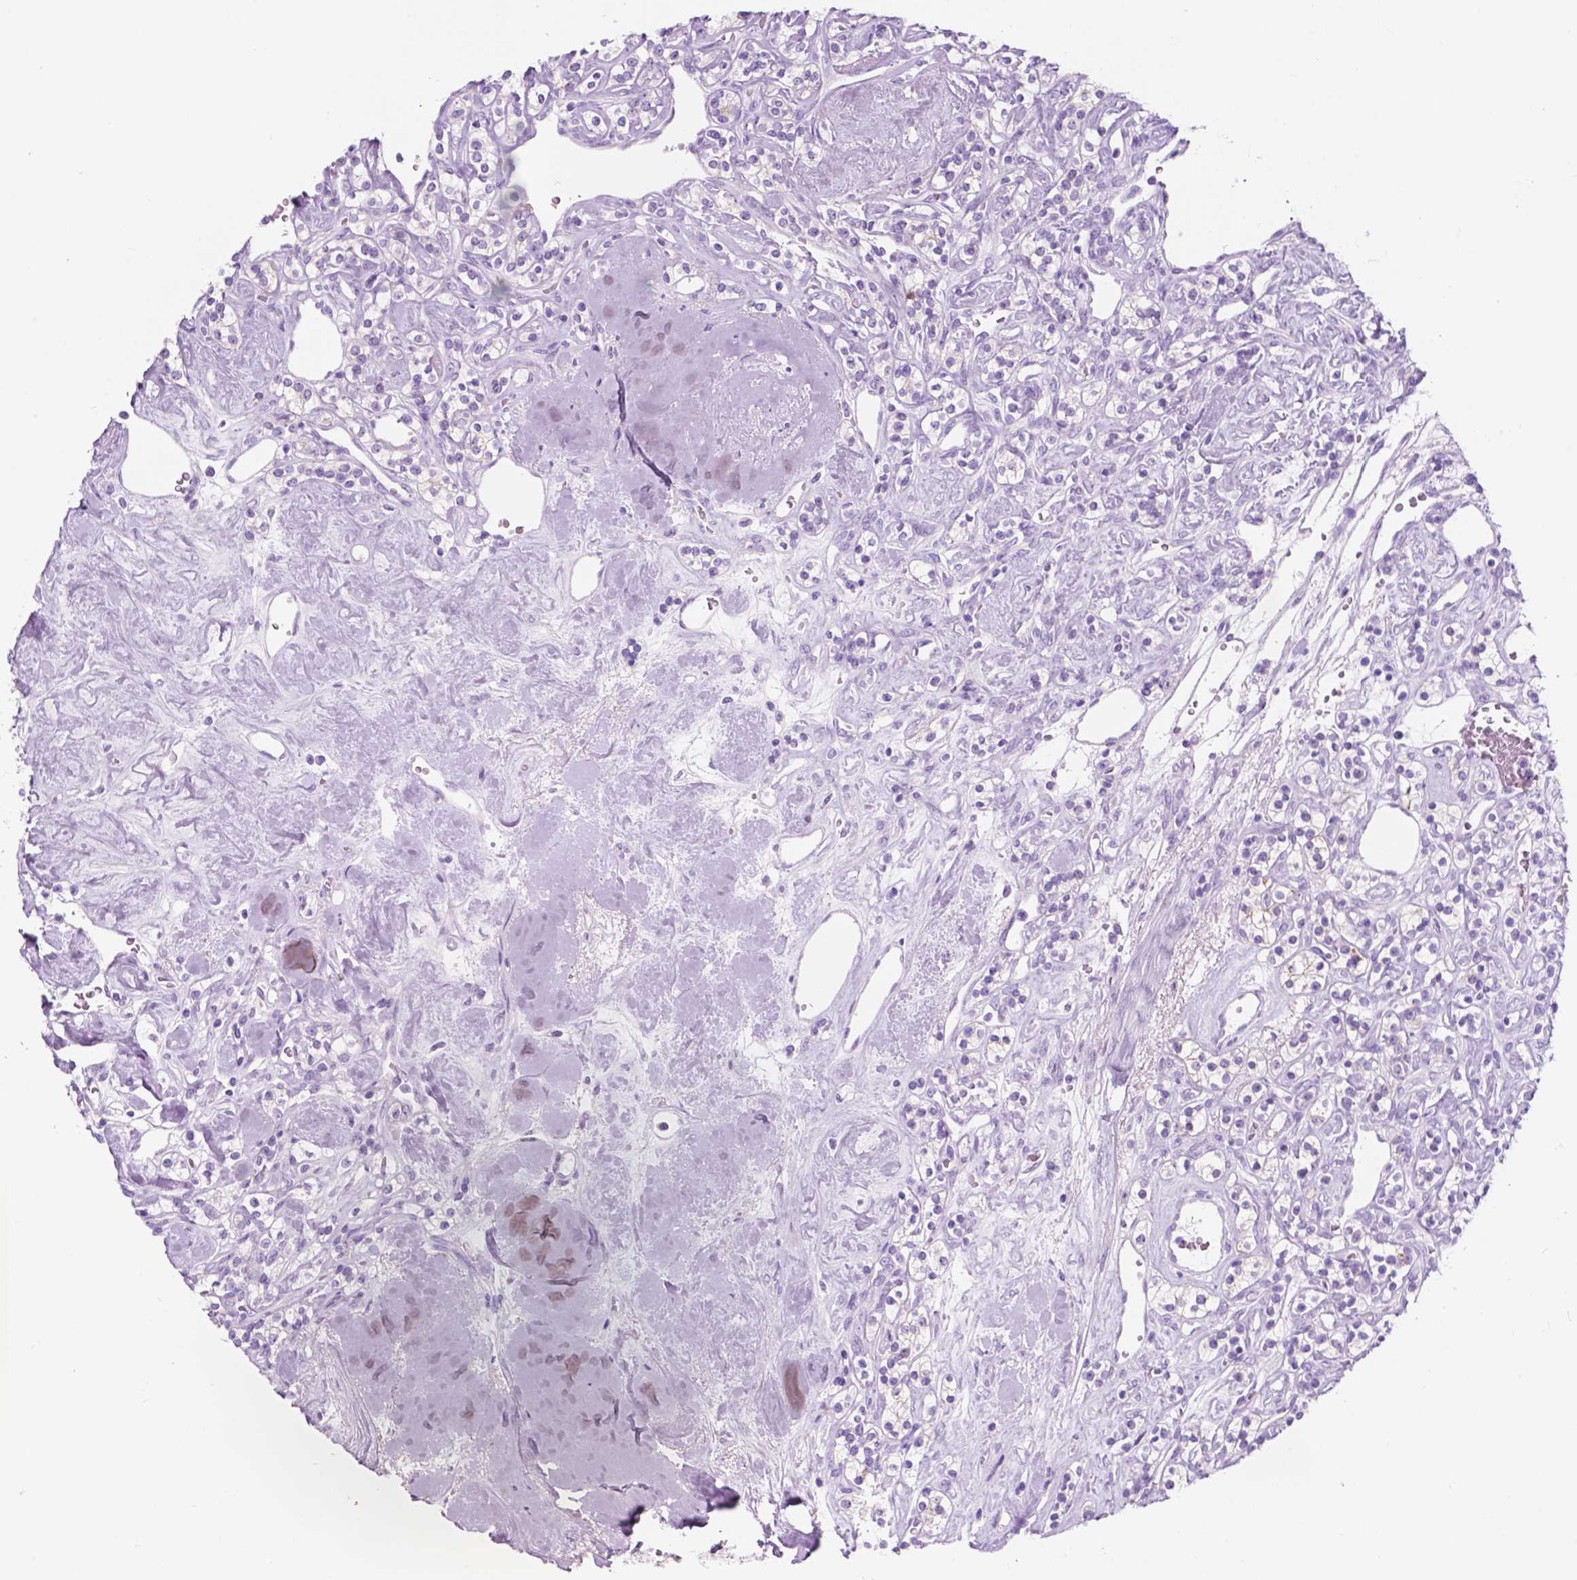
{"staining": {"intensity": "negative", "quantity": "none", "location": "none"}, "tissue": "renal cancer", "cell_type": "Tumor cells", "image_type": "cancer", "snomed": [{"axis": "morphology", "description": "Adenocarcinoma, NOS"}, {"axis": "topography", "description": "Kidney"}], "caption": "IHC histopathology image of human renal adenocarcinoma stained for a protein (brown), which reveals no staining in tumor cells.", "gene": "CUZD1", "patient": {"sex": "male", "age": 77}}